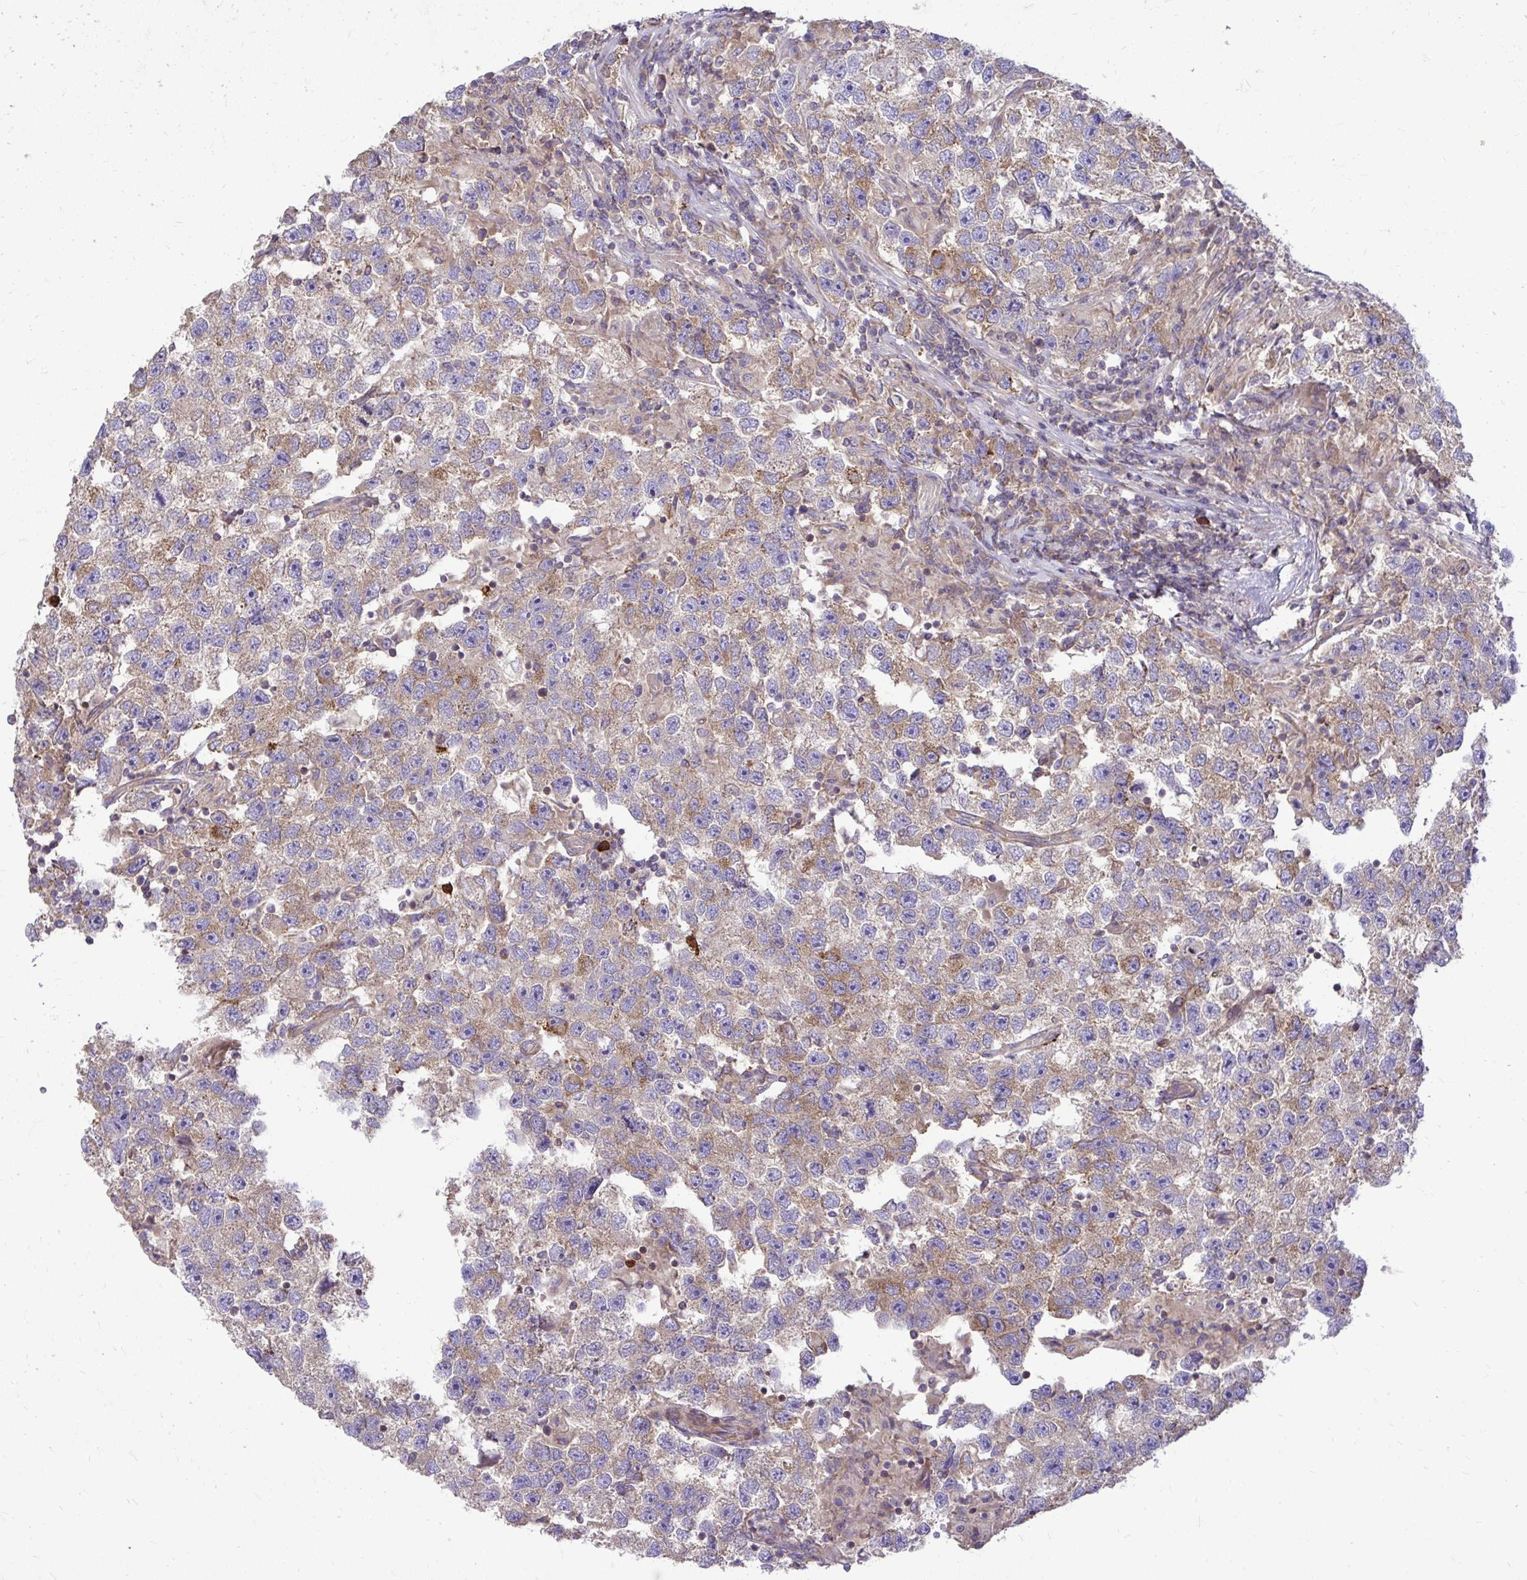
{"staining": {"intensity": "weak", "quantity": ">75%", "location": "cytoplasmic/membranous"}, "tissue": "testis cancer", "cell_type": "Tumor cells", "image_type": "cancer", "snomed": [{"axis": "morphology", "description": "Seminoma, NOS"}, {"axis": "topography", "description": "Testis"}], "caption": "An IHC micrograph of neoplastic tissue is shown. Protein staining in brown shows weak cytoplasmic/membranous positivity in testis seminoma within tumor cells.", "gene": "FMR1", "patient": {"sex": "male", "age": 26}}